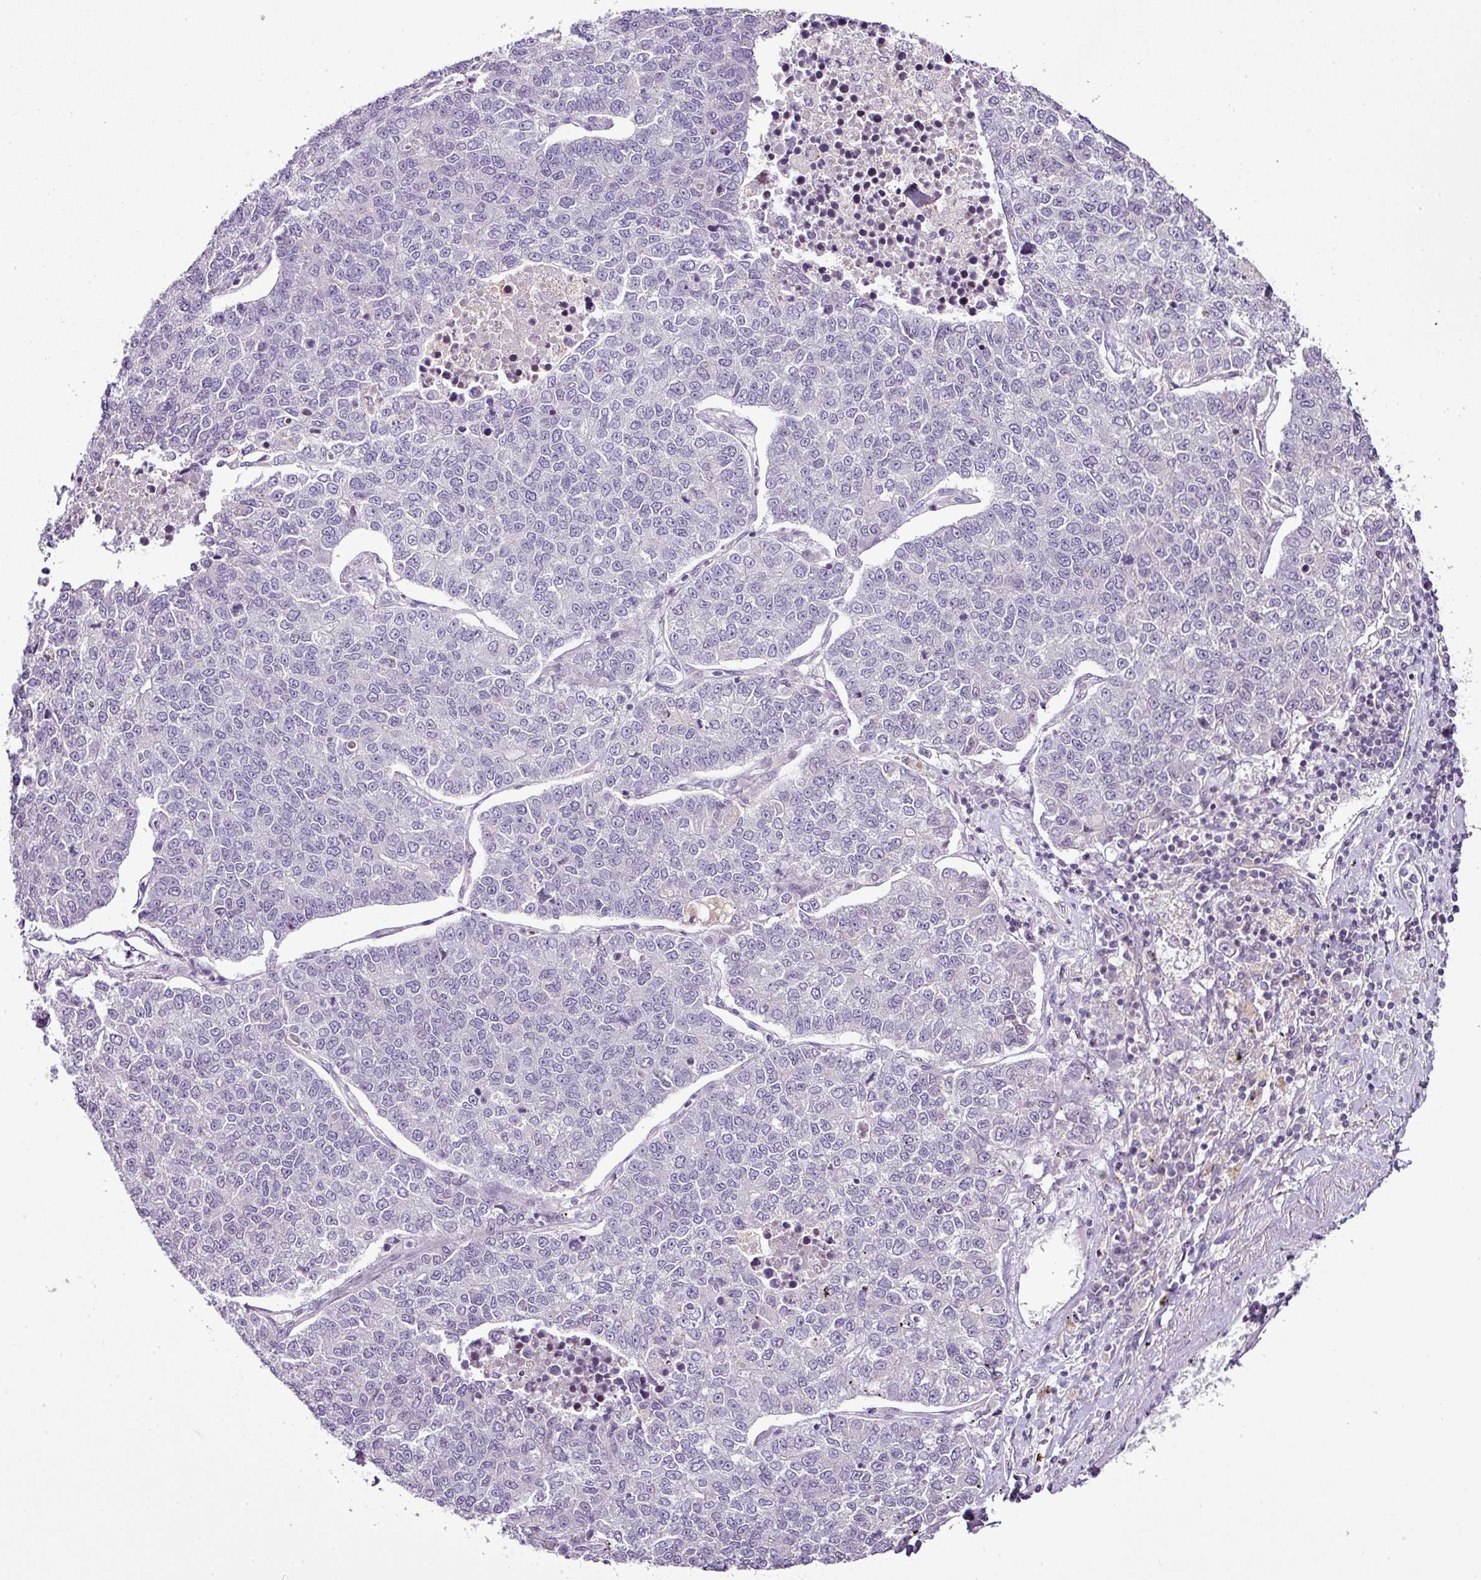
{"staining": {"intensity": "negative", "quantity": "none", "location": "none"}, "tissue": "lung cancer", "cell_type": "Tumor cells", "image_type": "cancer", "snomed": [{"axis": "morphology", "description": "Adenocarcinoma, NOS"}, {"axis": "topography", "description": "Lung"}], "caption": "DAB immunohistochemical staining of lung cancer (adenocarcinoma) displays no significant staining in tumor cells.", "gene": "TEX30", "patient": {"sex": "male", "age": 49}}